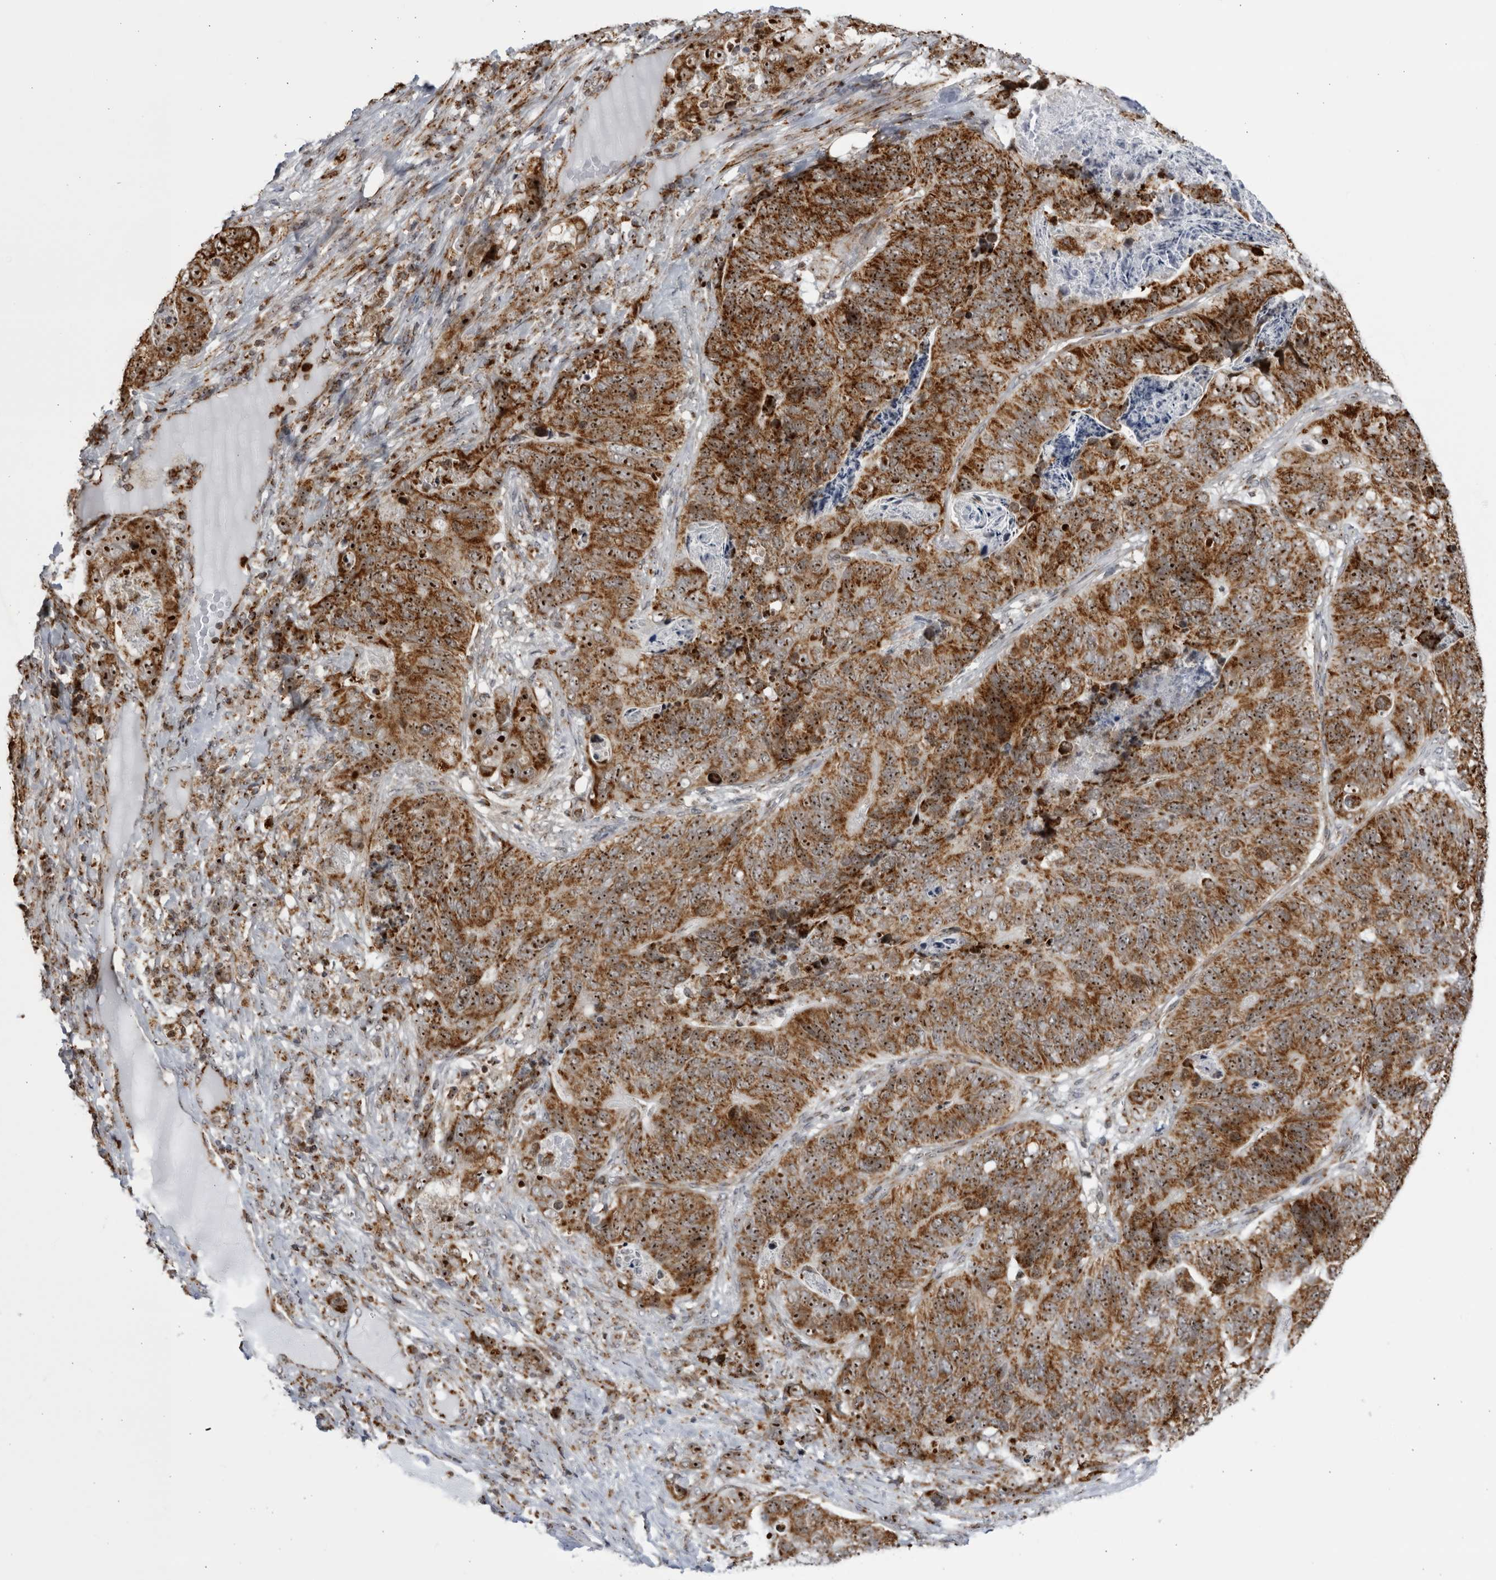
{"staining": {"intensity": "strong", "quantity": ">75%", "location": "cytoplasmic/membranous,nuclear"}, "tissue": "stomach cancer", "cell_type": "Tumor cells", "image_type": "cancer", "snomed": [{"axis": "morphology", "description": "Normal tissue, NOS"}, {"axis": "morphology", "description": "Adenocarcinoma, NOS"}, {"axis": "topography", "description": "Stomach"}], "caption": "Immunohistochemical staining of adenocarcinoma (stomach) displays high levels of strong cytoplasmic/membranous and nuclear protein staining in approximately >75% of tumor cells.", "gene": "RBM34", "patient": {"sex": "female", "age": 89}}